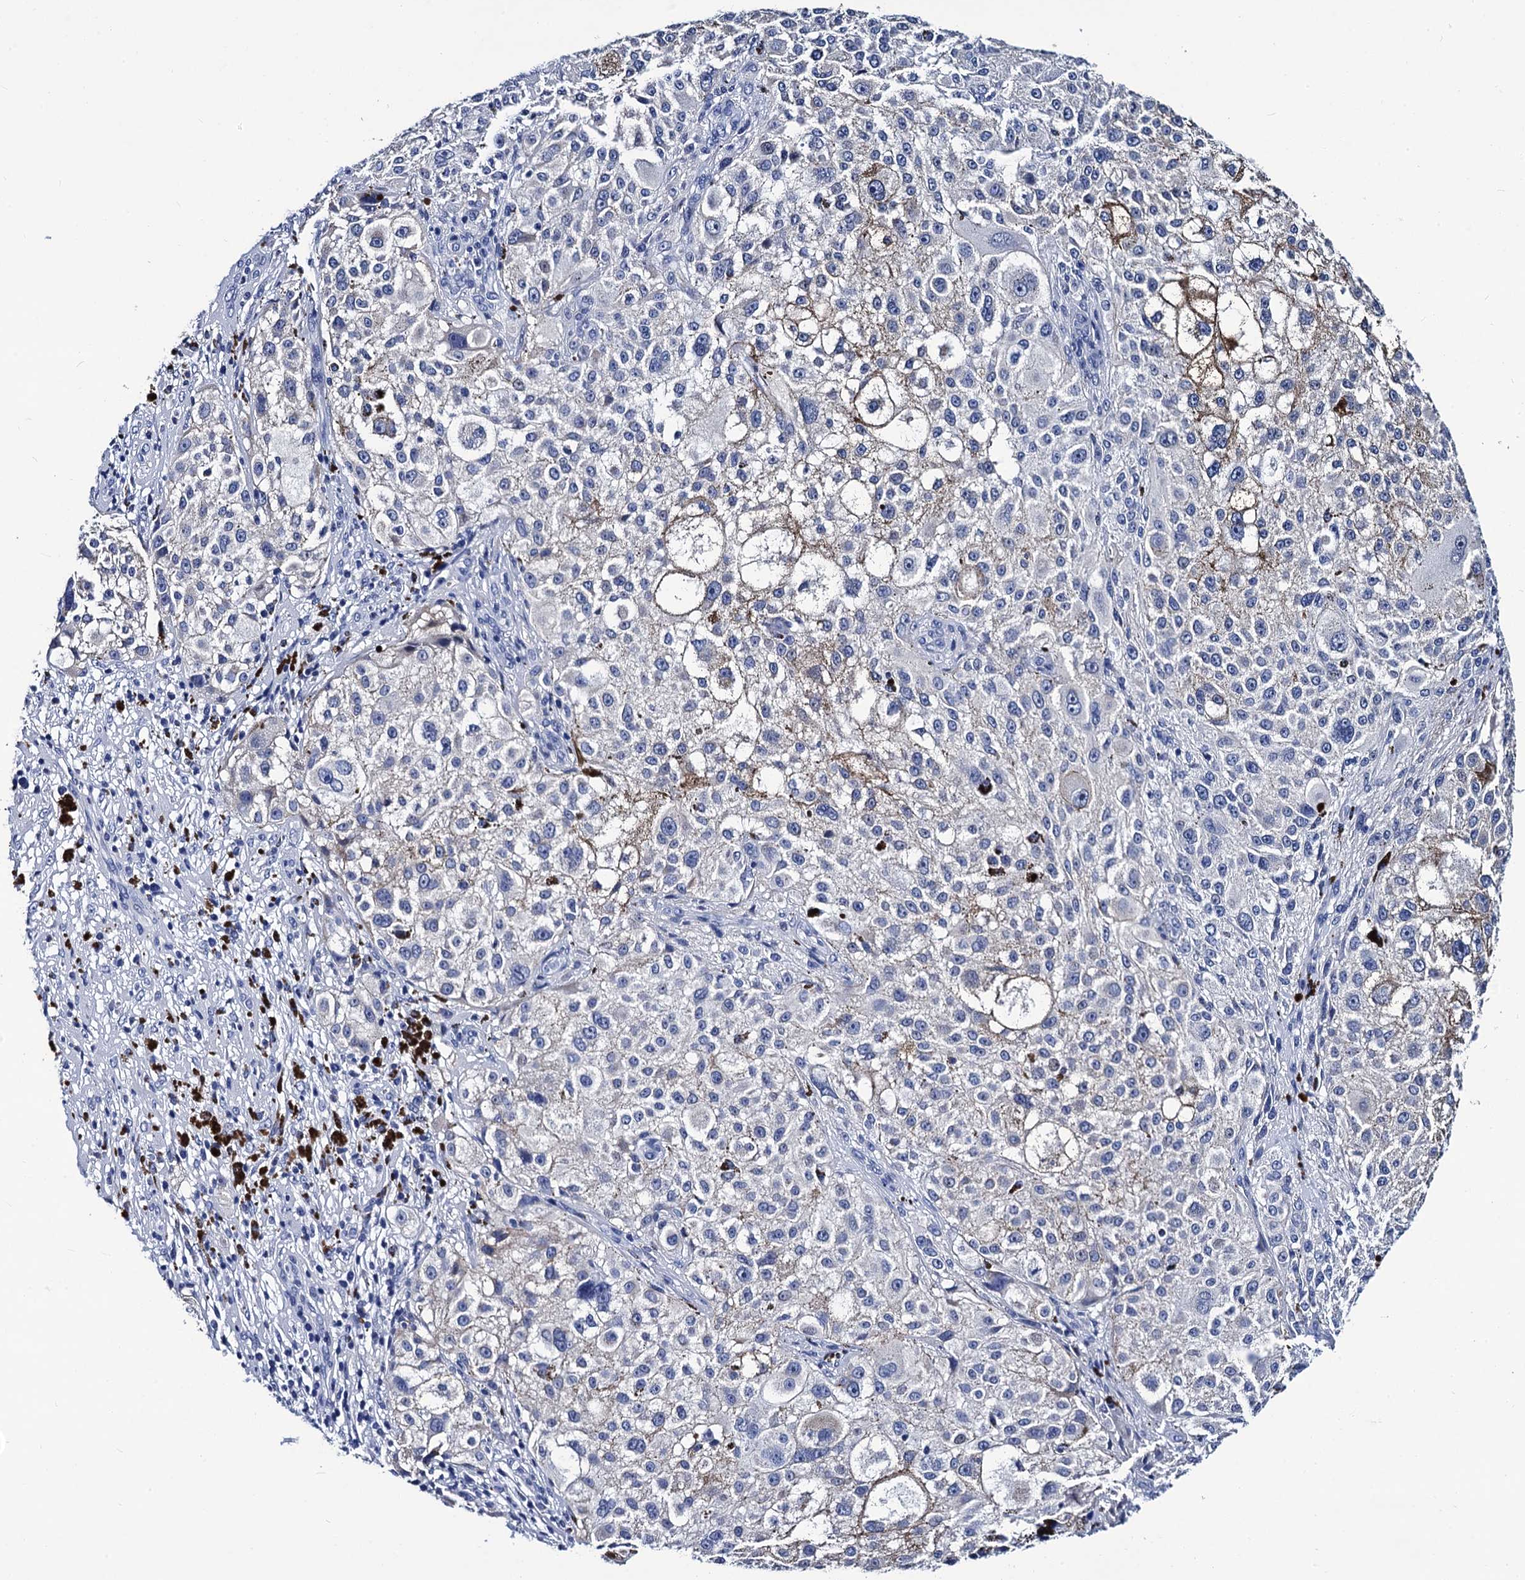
{"staining": {"intensity": "negative", "quantity": "none", "location": "none"}, "tissue": "melanoma", "cell_type": "Tumor cells", "image_type": "cancer", "snomed": [{"axis": "morphology", "description": "Necrosis, NOS"}, {"axis": "morphology", "description": "Malignant melanoma, NOS"}, {"axis": "topography", "description": "Skin"}], "caption": "An IHC image of melanoma is shown. There is no staining in tumor cells of melanoma. (Immunohistochemistry (ihc), brightfield microscopy, high magnification).", "gene": "LRRC30", "patient": {"sex": "female", "age": 87}}